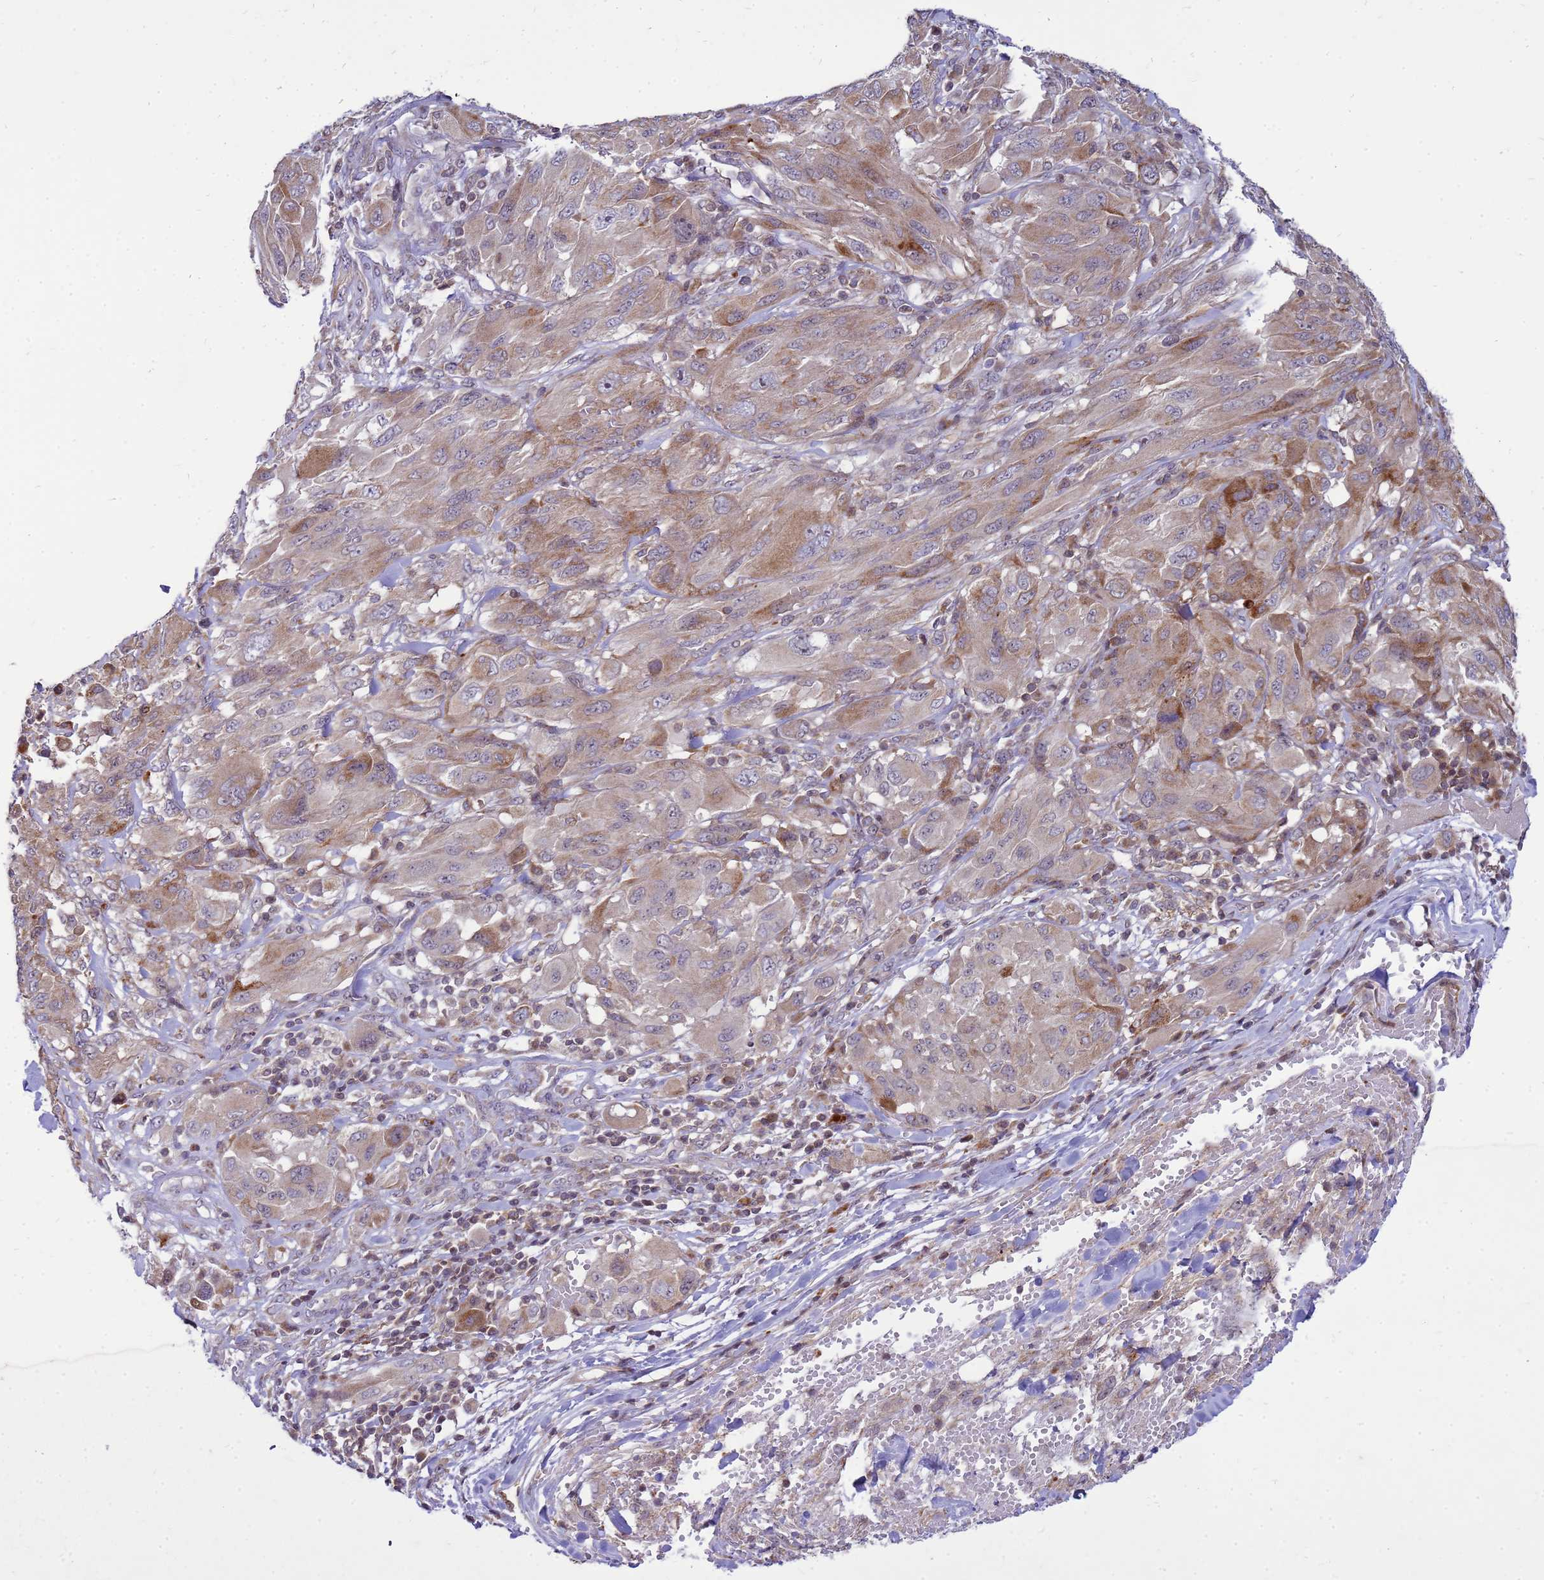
{"staining": {"intensity": "weak", "quantity": ">75%", "location": "cytoplasmic/membranous"}, "tissue": "melanoma", "cell_type": "Tumor cells", "image_type": "cancer", "snomed": [{"axis": "morphology", "description": "Malignant melanoma, NOS"}, {"axis": "topography", "description": "Skin"}], "caption": "Protein staining by IHC shows weak cytoplasmic/membranous expression in approximately >75% of tumor cells in malignant melanoma.", "gene": "C12orf43", "patient": {"sex": "female", "age": 91}}